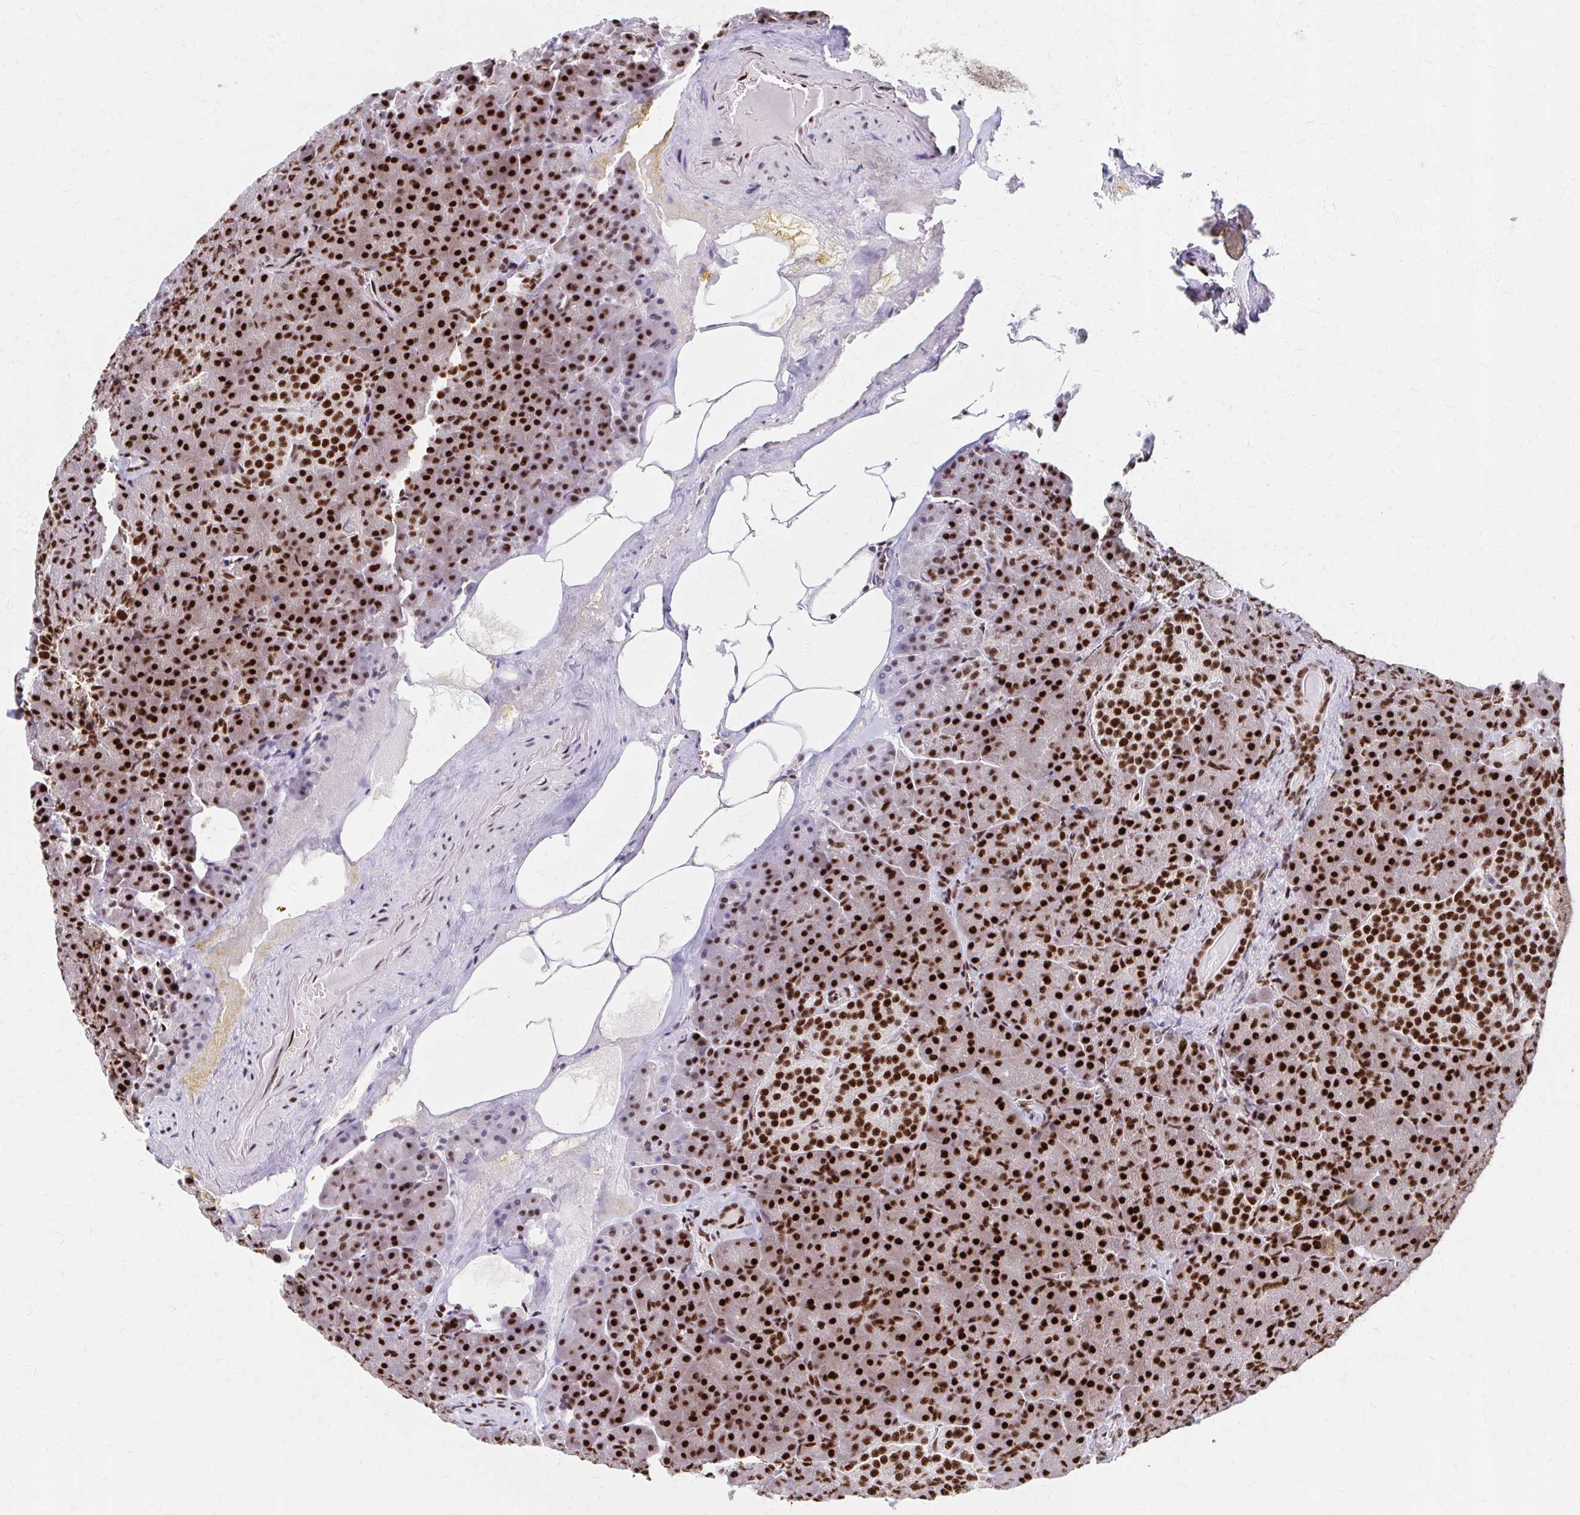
{"staining": {"intensity": "strong", "quantity": ">75%", "location": "nuclear"}, "tissue": "pancreas", "cell_type": "Exocrine glandular cells", "image_type": "normal", "snomed": [{"axis": "morphology", "description": "Normal tissue, NOS"}, {"axis": "topography", "description": "Pancreas"}], "caption": "Exocrine glandular cells reveal high levels of strong nuclear expression in about >75% of cells in benign human pancreas.", "gene": "CNKSR3", "patient": {"sex": "female", "age": 74}}